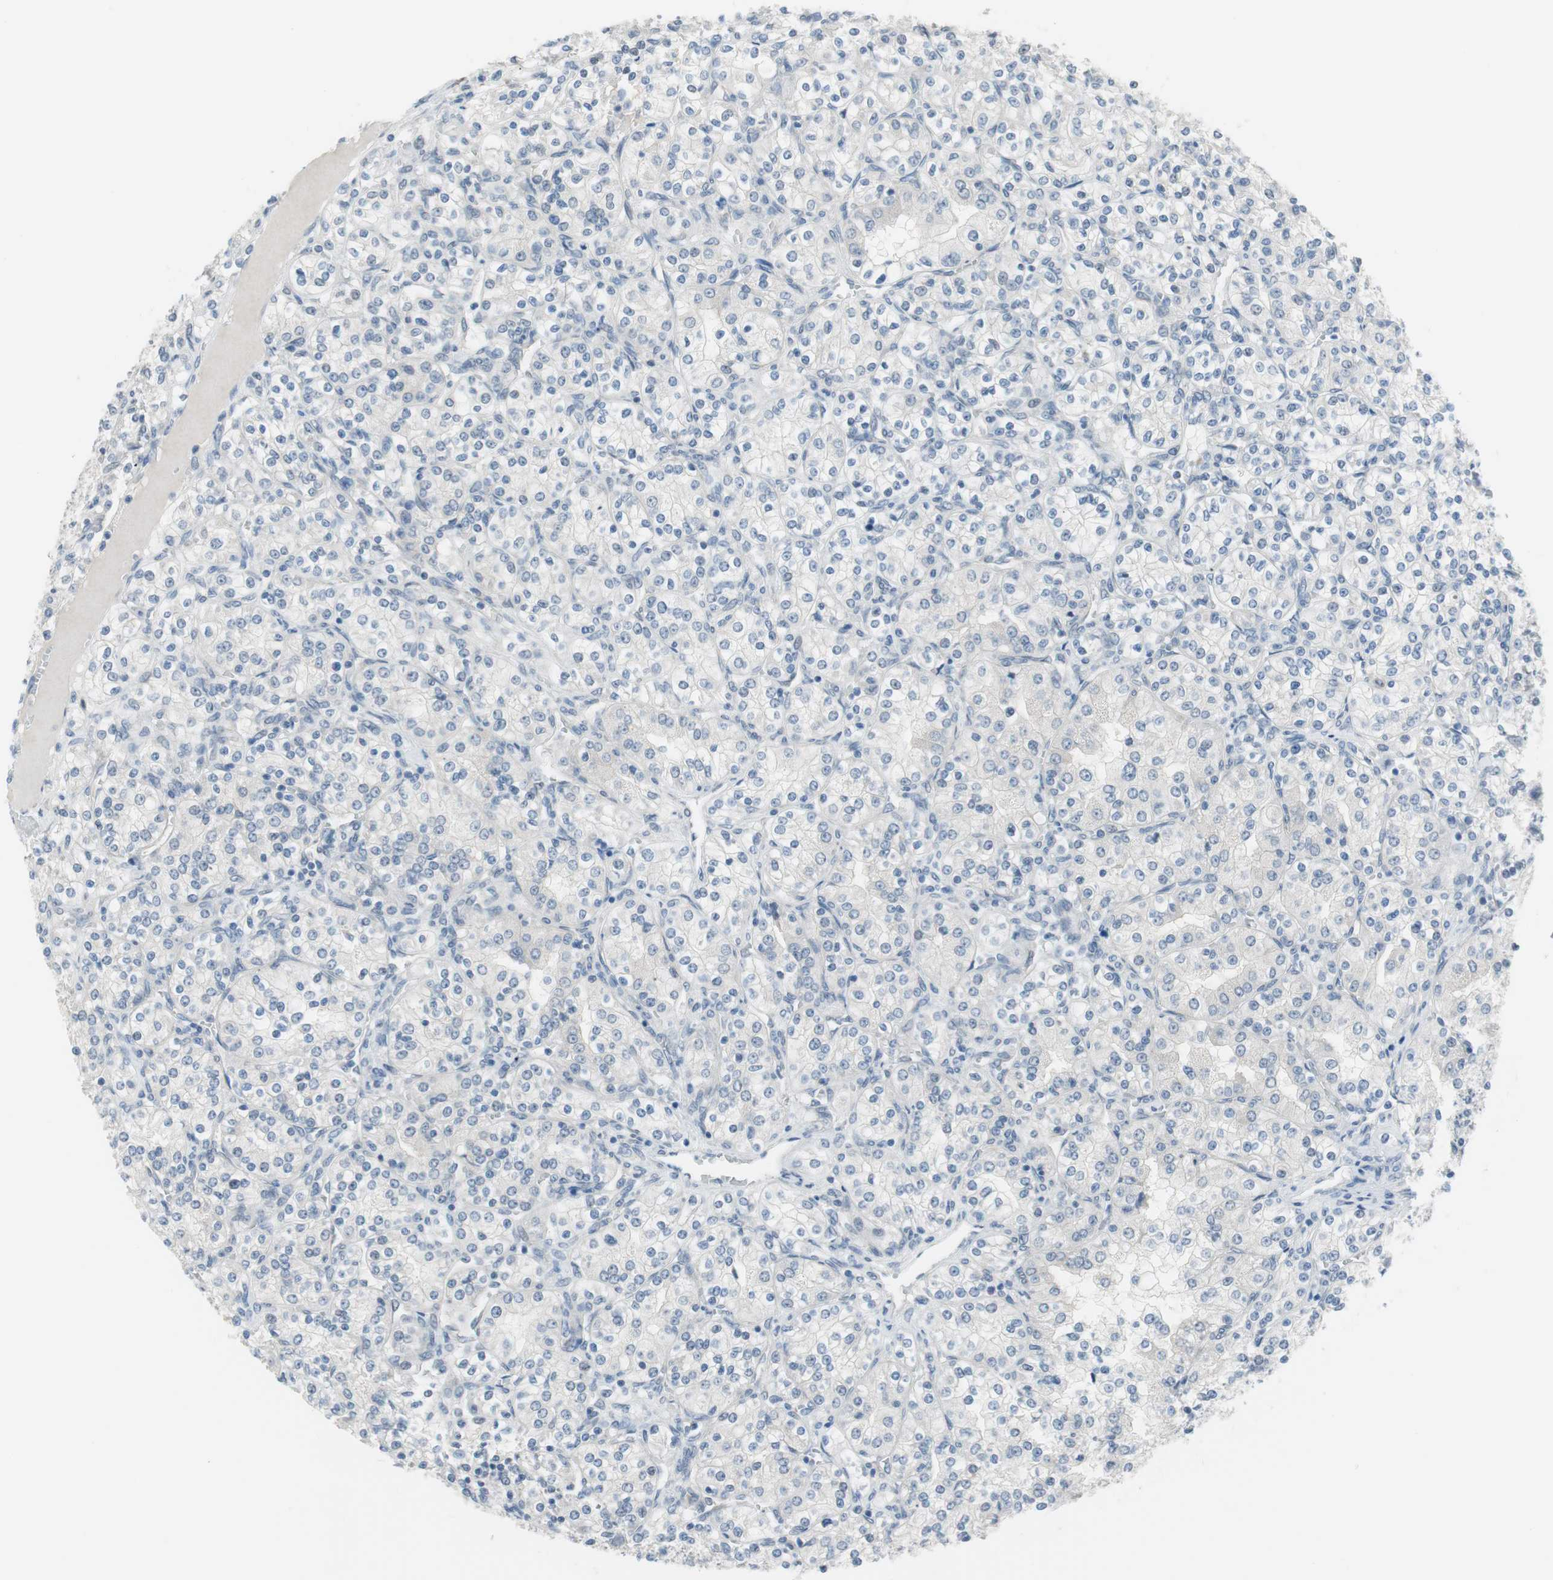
{"staining": {"intensity": "negative", "quantity": "none", "location": "none"}, "tissue": "renal cancer", "cell_type": "Tumor cells", "image_type": "cancer", "snomed": [{"axis": "morphology", "description": "Adenocarcinoma, NOS"}, {"axis": "topography", "description": "Kidney"}], "caption": "Immunohistochemistry photomicrograph of neoplastic tissue: human renal adenocarcinoma stained with DAB (3,3'-diaminobenzidine) shows no significant protein staining in tumor cells.", "gene": "GRHL1", "patient": {"sex": "male", "age": 77}}